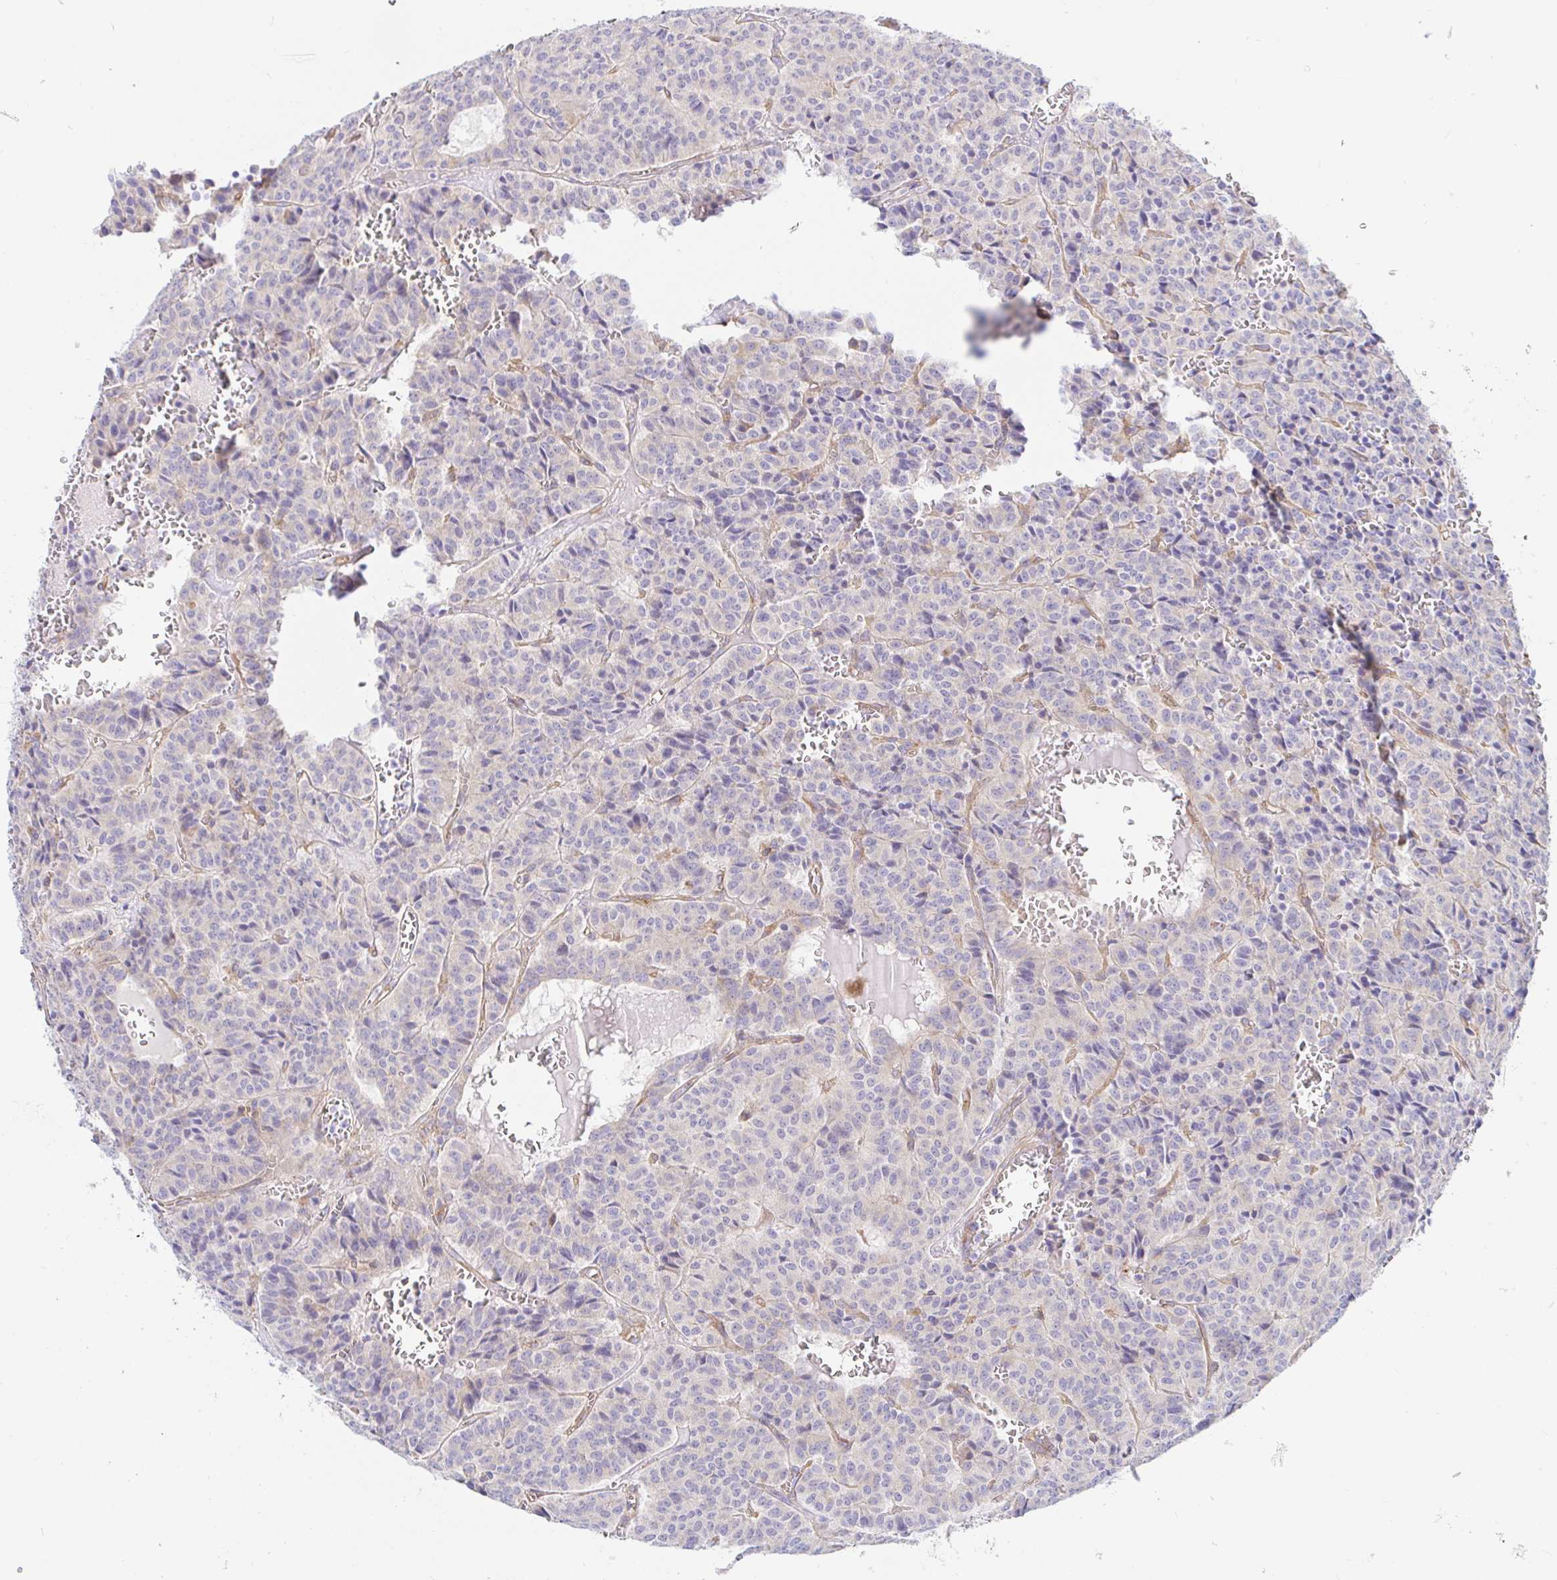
{"staining": {"intensity": "negative", "quantity": "none", "location": "none"}, "tissue": "carcinoid", "cell_type": "Tumor cells", "image_type": "cancer", "snomed": [{"axis": "morphology", "description": "Carcinoid, malignant, NOS"}, {"axis": "topography", "description": "Lung"}], "caption": "A high-resolution histopathology image shows IHC staining of carcinoid (malignant), which reveals no significant staining in tumor cells. Brightfield microscopy of immunohistochemistry stained with DAB (3,3'-diaminobenzidine) (brown) and hematoxylin (blue), captured at high magnification.", "gene": "ARL4D", "patient": {"sex": "male", "age": 70}}